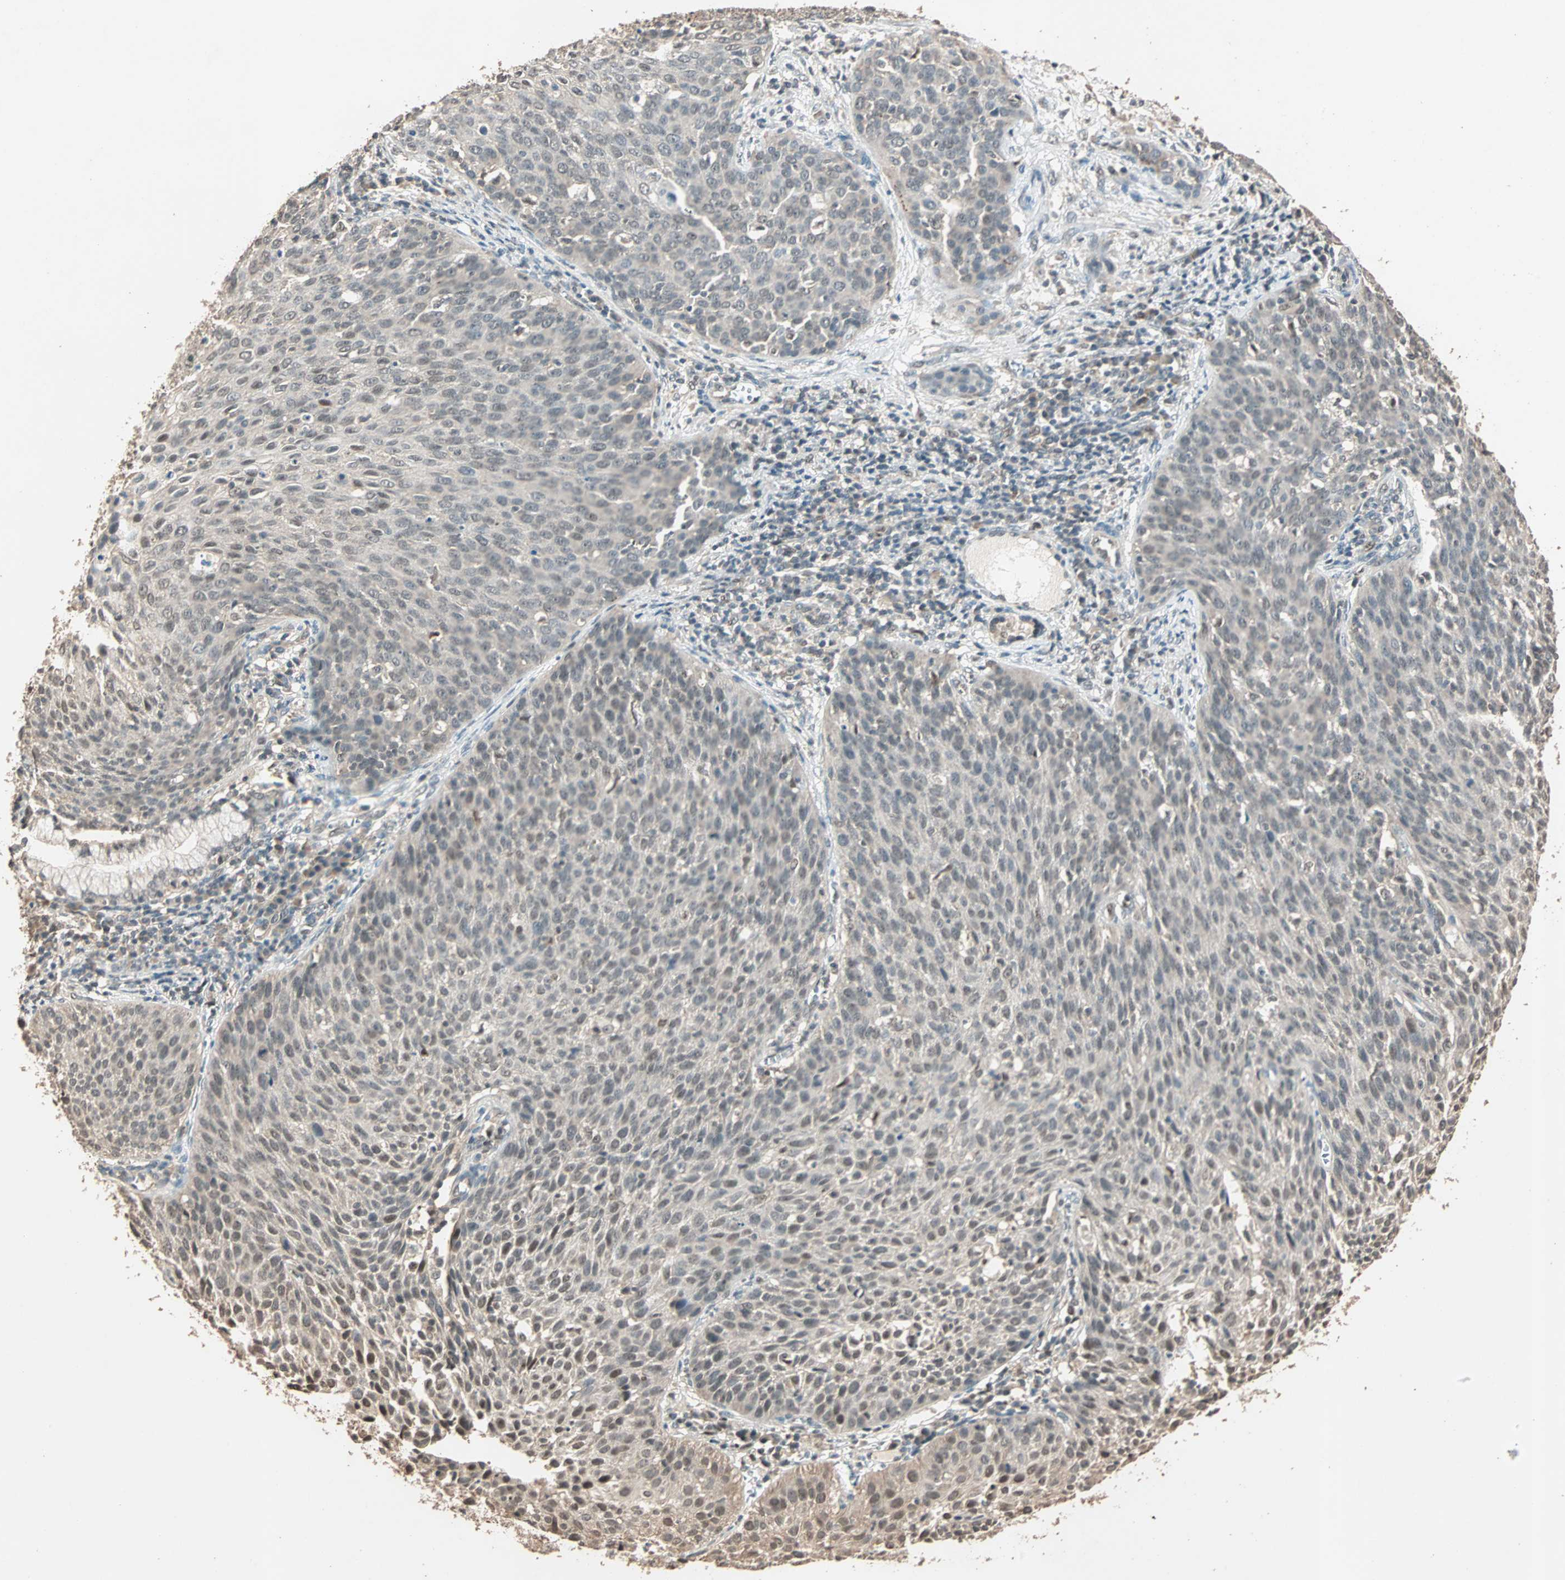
{"staining": {"intensity": "weak", "quantity": "25%-75%", "location": "cytoplasmic/membranous,nuclear"}, "tissue": "cervical cancer", "cell_type": "Tumor cells", "image_type": "cancer", "snomed": [{"axis": "morphology", "description": "Squamous cell carcinoma, NOS"}, {"axis": "topography", "description": "Cervix"}], "caption": "Immunohistochemistry micrograph of neoplastic tissue: human cervical cancer stained using immunohistochemistry (IHC) reveals low levels of weak protein expression localized specifically in the cytoplasmic/membranous and nuclear of tumor cells, appearing as a cytoplasmic/membranous and nuclear brown color.", "gene": "ZBTB33", "patient": {"sex": "female", "age": 38}}